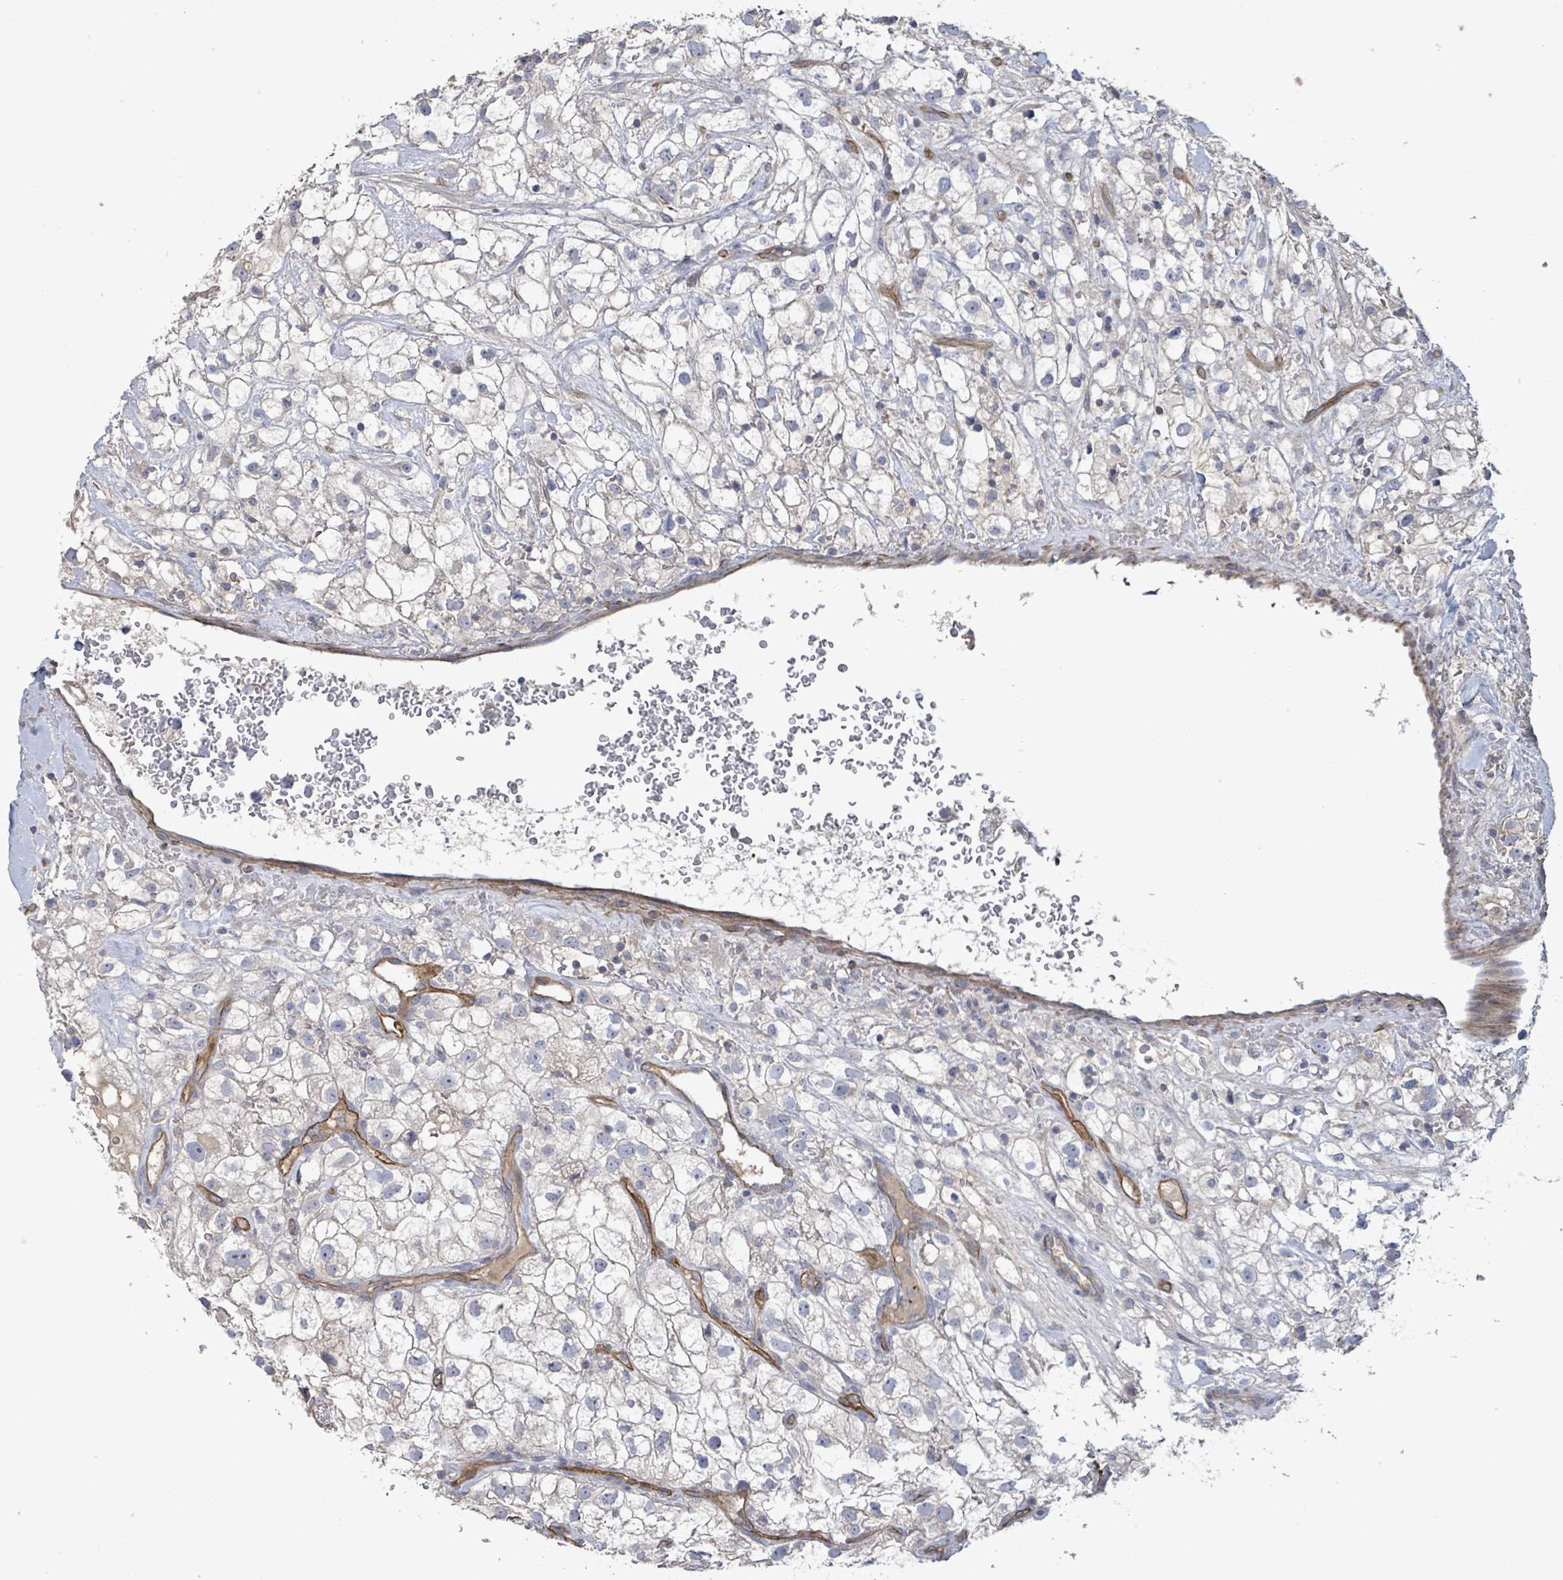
{"staining": {"intensity": "negative", "quantity": "none", "location": "none"}, "tissue": "renal cancer", "cell_type": "Tumor cells", "image_type": "cancer", "snomed": [{"axis": "morphology", "description": "Adenocarcinoma, NOS"}, {"axis": "topography", "description": "Kidney"}], "caption": "This micrograph is of renal cancer stained with immunohistochemistry to label a protein in brown with the nuclei are counter-stained blue. There is no expression in tumor cells. The staining was performed using DAB to visualize the protein expression in brown, while the nuclei were stained in blue with hematoxylin (Magnification: 20x).", "gene": "KANK3", "patient": {"sex": "male", "age": 59}}